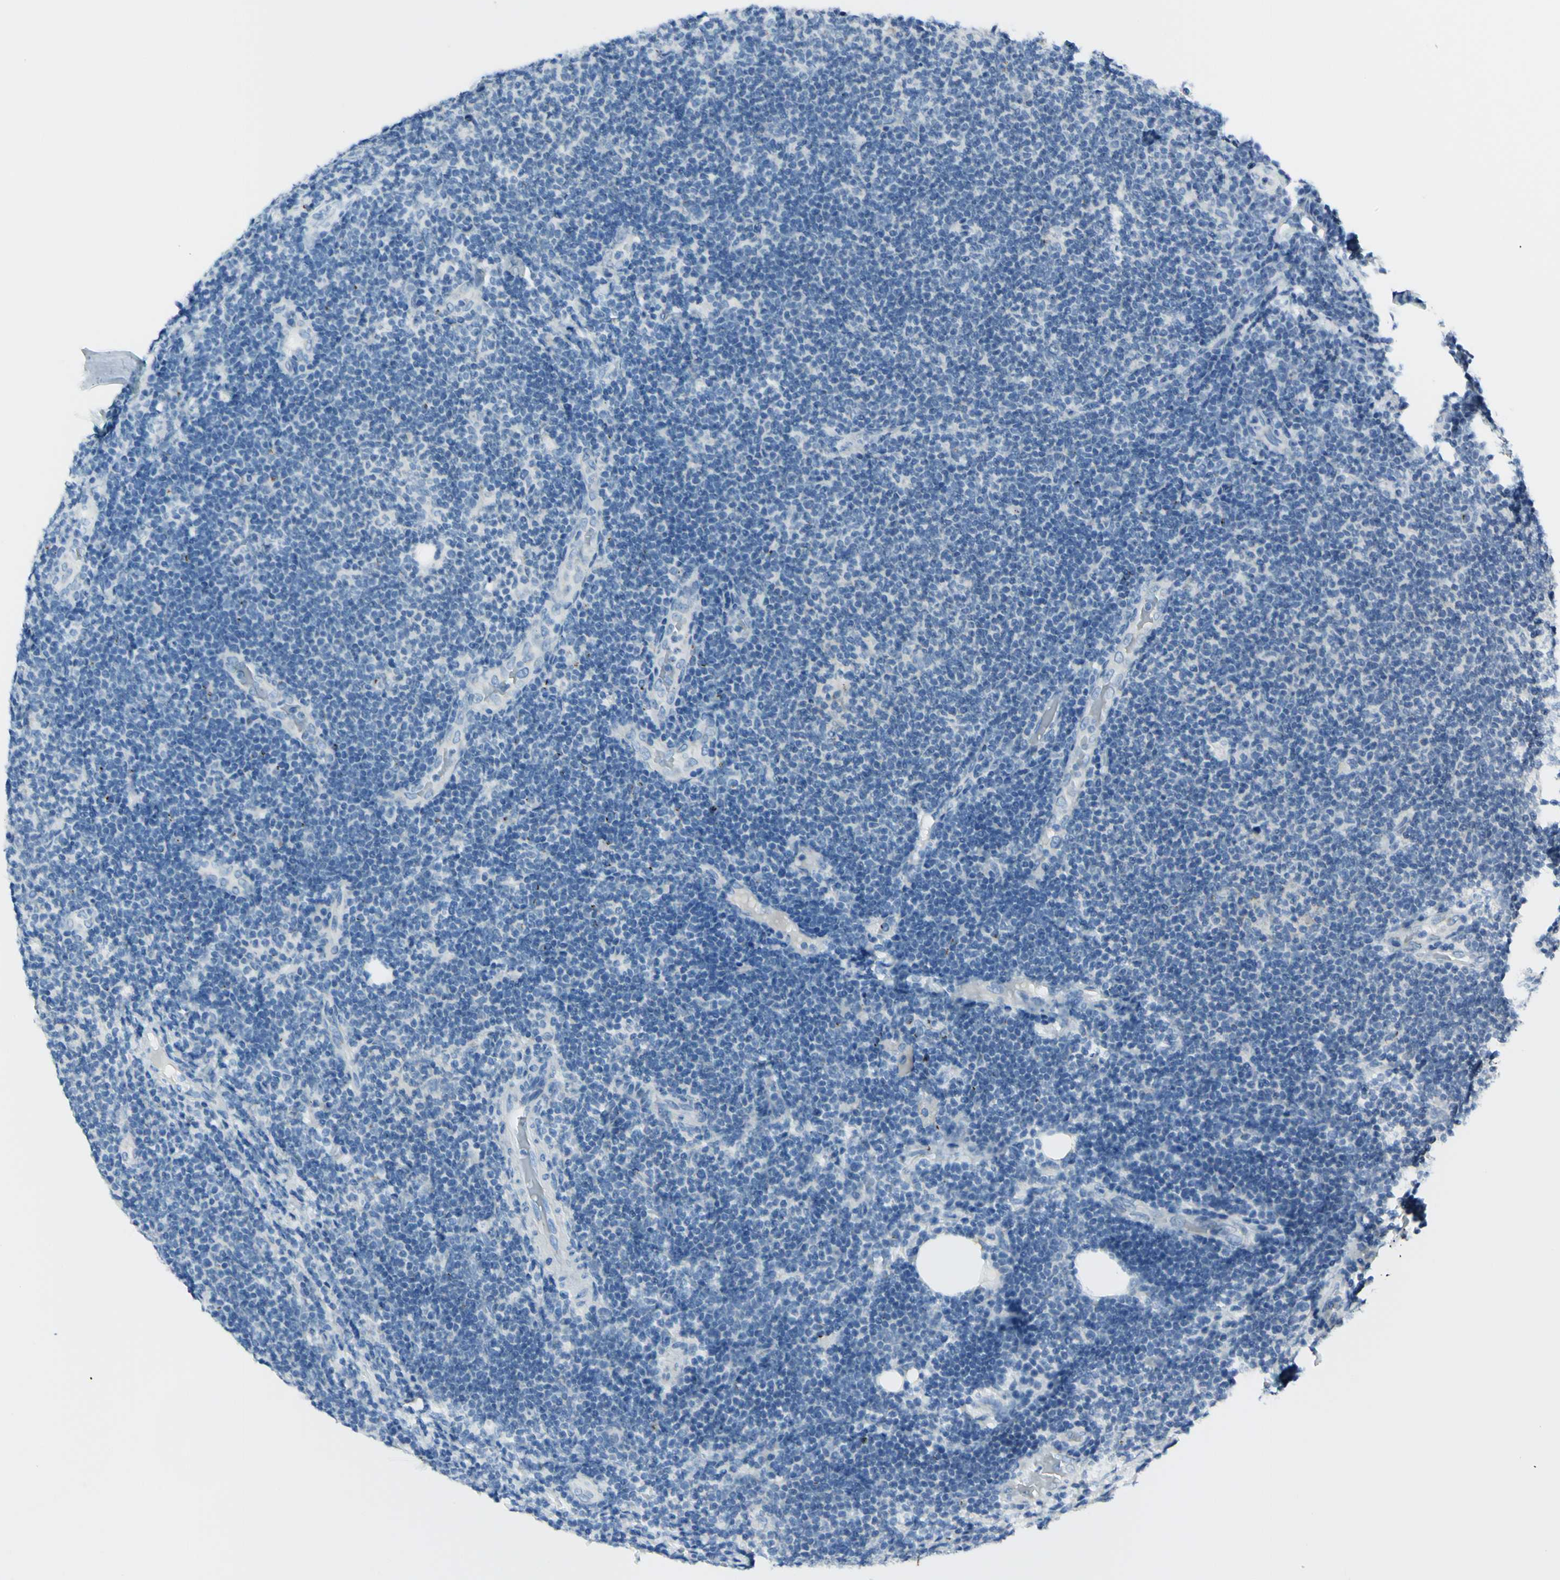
{"staining": {"intensity": "negative", "quantity": "none", "location": "none"}, "tissue": "lymphoma", "cell_type": "Tumor cells", "image_type": "cancer", "snomed": [{"axis": "morphology", "description": "Malignant lymphoma, non-Hodgkin's type, Low grade"}, {"axis": "topography", "description": "Lymph node"}], "caption": "Micrograph shows no significant protein positivity in tumor cells of malignant lymphoma, non-Hodgkin's type (low-grade).", "gene": "B4GALT1", "patient": {"sex": "male", "age": 83}}